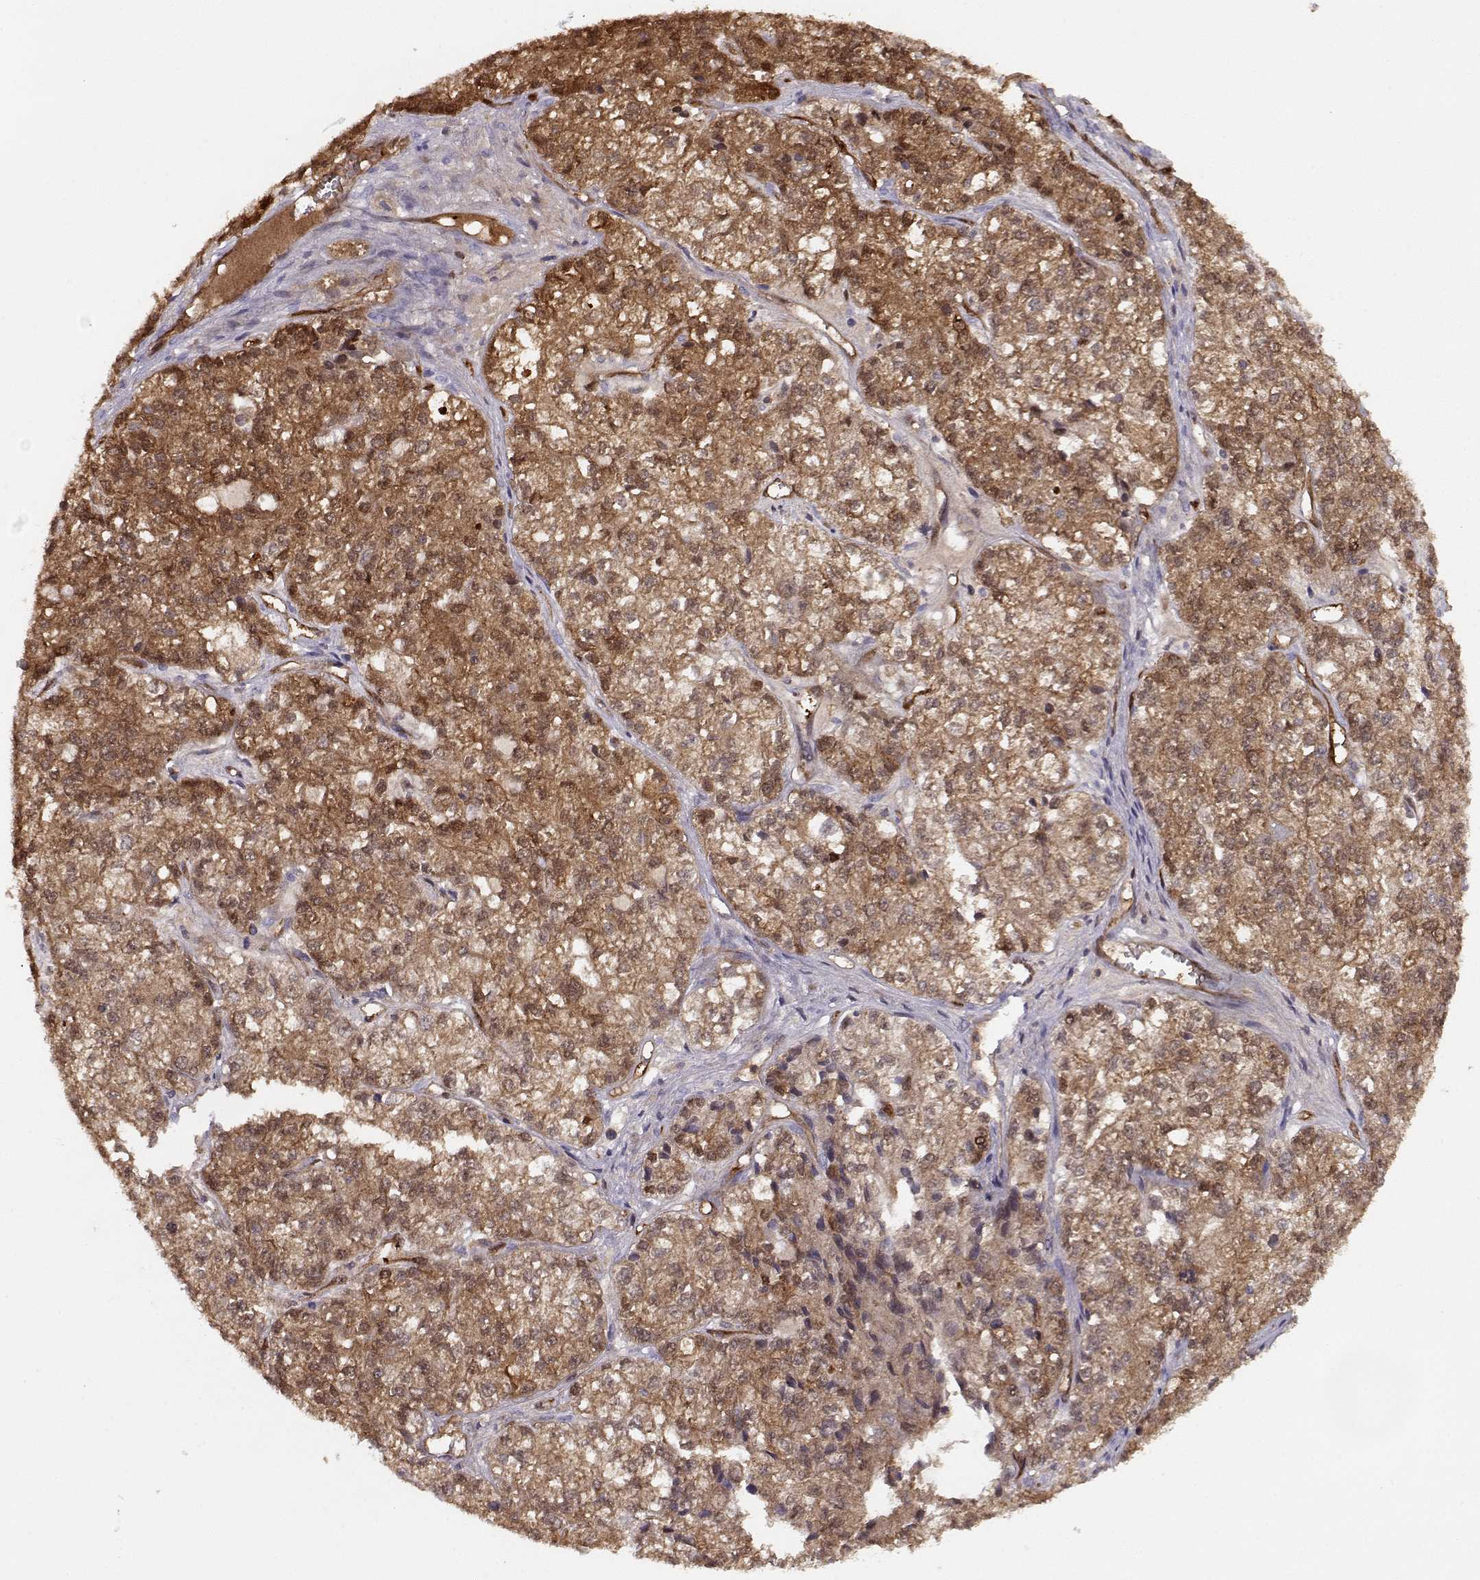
{"staining": {"intensity": "moderate", "quantity": ">75%", "location": "cytoplasmic/membranous,nuclear"}, "tissue": "ovarian cancer", "cell_type": "Tumor cells", "image_type": "cancer", "snomed": [{"axis": "morphology", "description": "Carcinoma, endometroid"}, {"axis": "topography", "description": "Ovary"}], "caption": "Immunohistochemical staining of ovarian endometroid carcinoma demonstrates medium levels of moderate cytoplasmic/membranous and nuclear expression in approximately >75% of tumor cells.", "gene": "PNP", "patient": {"sex": "female", "age": 64}}